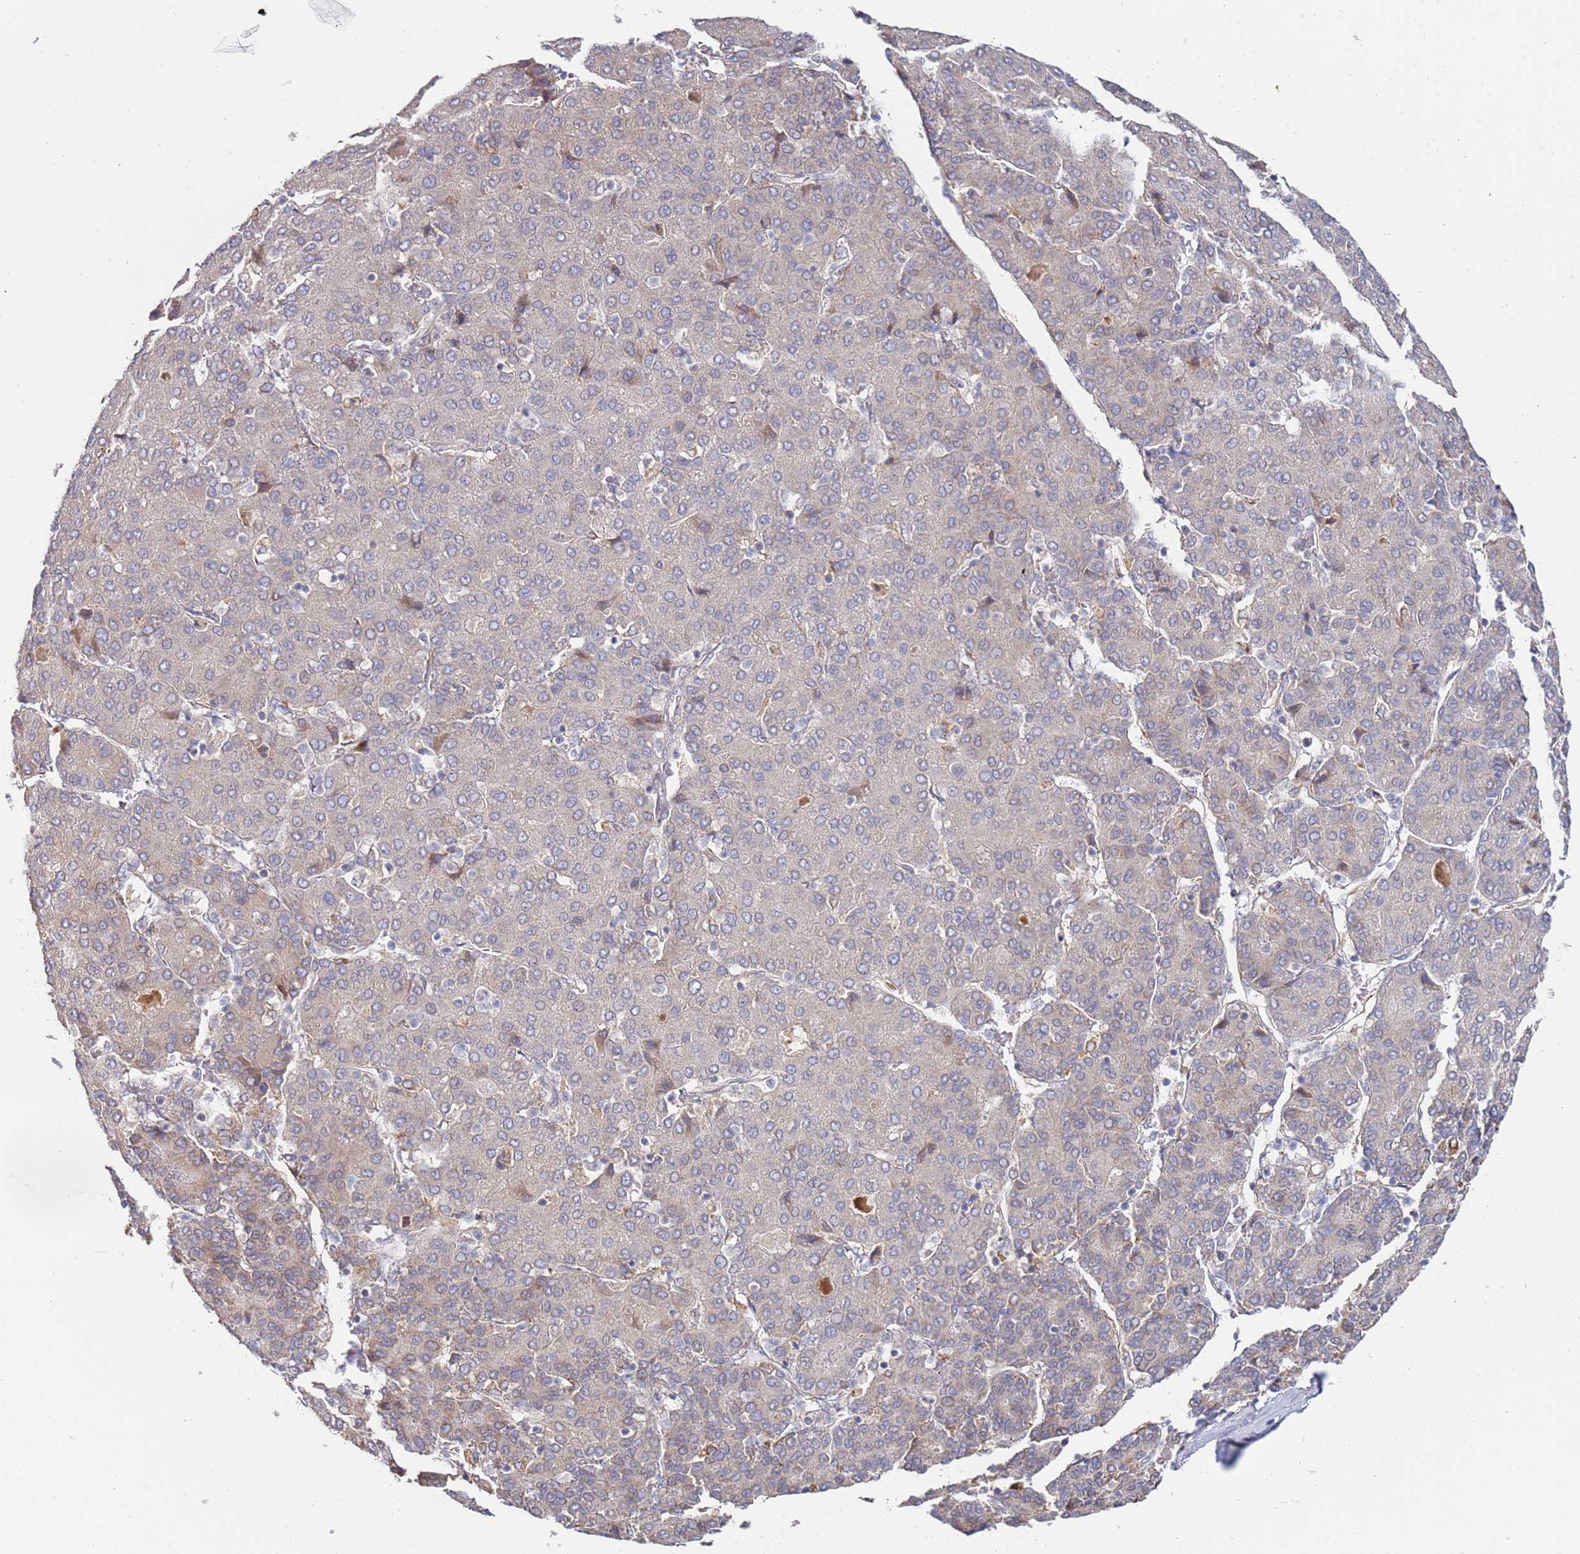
{"staining": {"intensity": "negative", "quantity": "none", "location": "none"}, "tissue": "liver cancer", "cell_type": "Tumor cells", "image_type": "cancer", "snomed": [{"axis": "morphology", "description": "Carcinoma, Hepatocellular, NOS"}, {"axis": "topography", "description": "Liver"}], "caption": "The micrograph exhibits no staining of tumor cells in liver cancer (hepatocellular carcinoma). The staining is performed using DAB brown chromogen with nuclei counter-stained in using hematoxylin.", "gene": "VRK2", "patient": {"sex": "male", "age": 65}}